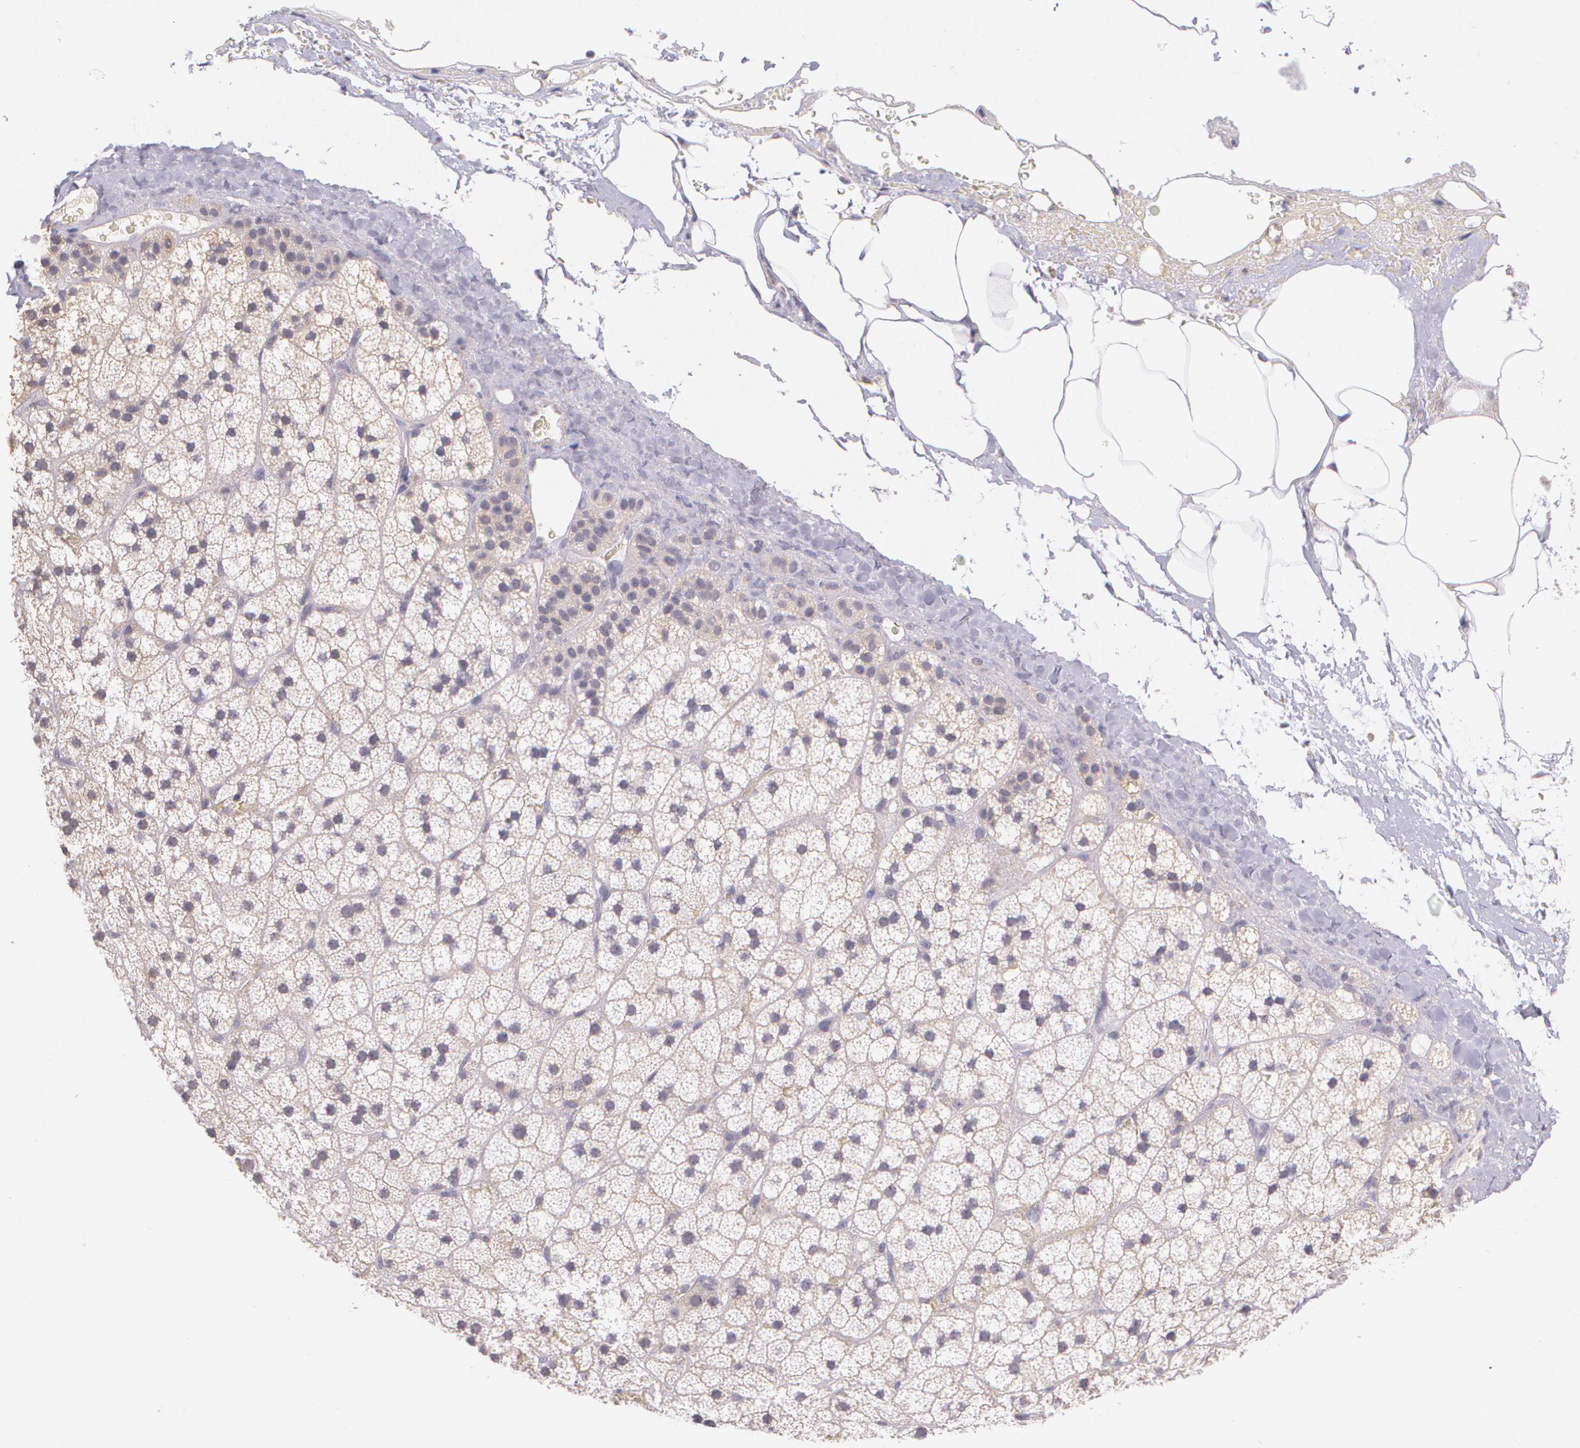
{"staining": {"intensity": "weak", "quantity": ">75%", "location": "cytoplasmic/membranous"}, "tissue": "adrenal gland", "cell_type": "Glandular cells", "image_type": "normal", "snomed": [{"axis": "morphology", "description": "Normal tissue, NOS"}, {"axis": "topography", "description": "Adrenal gland"}], "caption": "Protein analysis of normal adrenal gland demonstrates weak cytoplasmic/membranous positivity in about >75% of glandular cells.", "gene": "TM4SF1", "patient": {"sex": "male", "age": 35}}